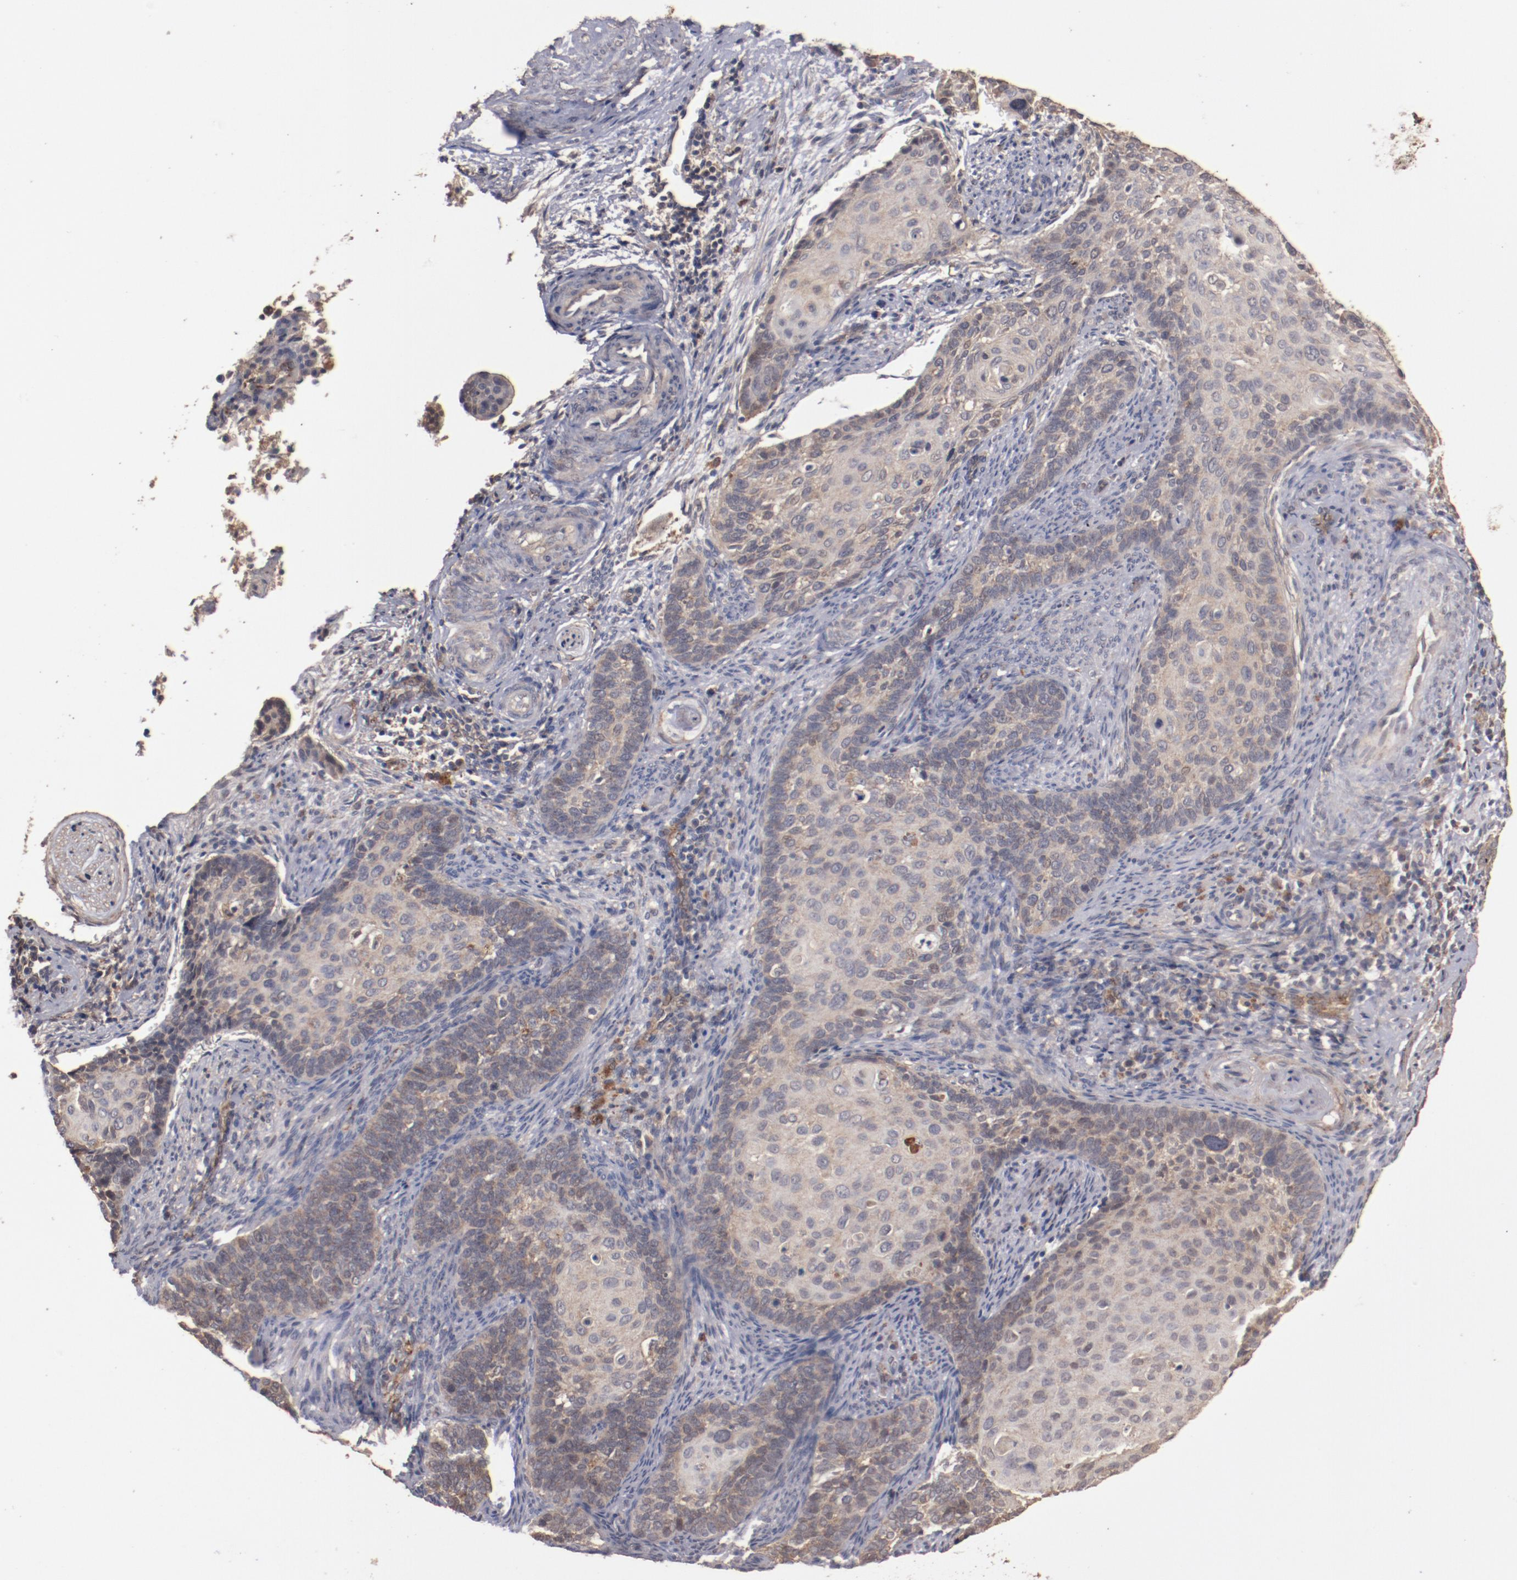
{"staining": {"intensity": "moderate", "quantity": ">75%", "location": "cytoplasmic/membranous"}, "tissue": "cervical cancer", "cell_type": "Tumor cells", "image_type": "cancer", "snomed": [{"axis": "morphology", "description": "Squamous cell carcinoma, NOS"}, {"axis": "topography", "description": "Cervix"}], "caption": "Tumor cells show medium levels of moderate cytoplasmic/membranous expression in approximately >75% of cells in cervical cancer (squamous cell carcinoma).", "gene": "DIPK2B", "patient": {"sex": "female", "age": 33}}